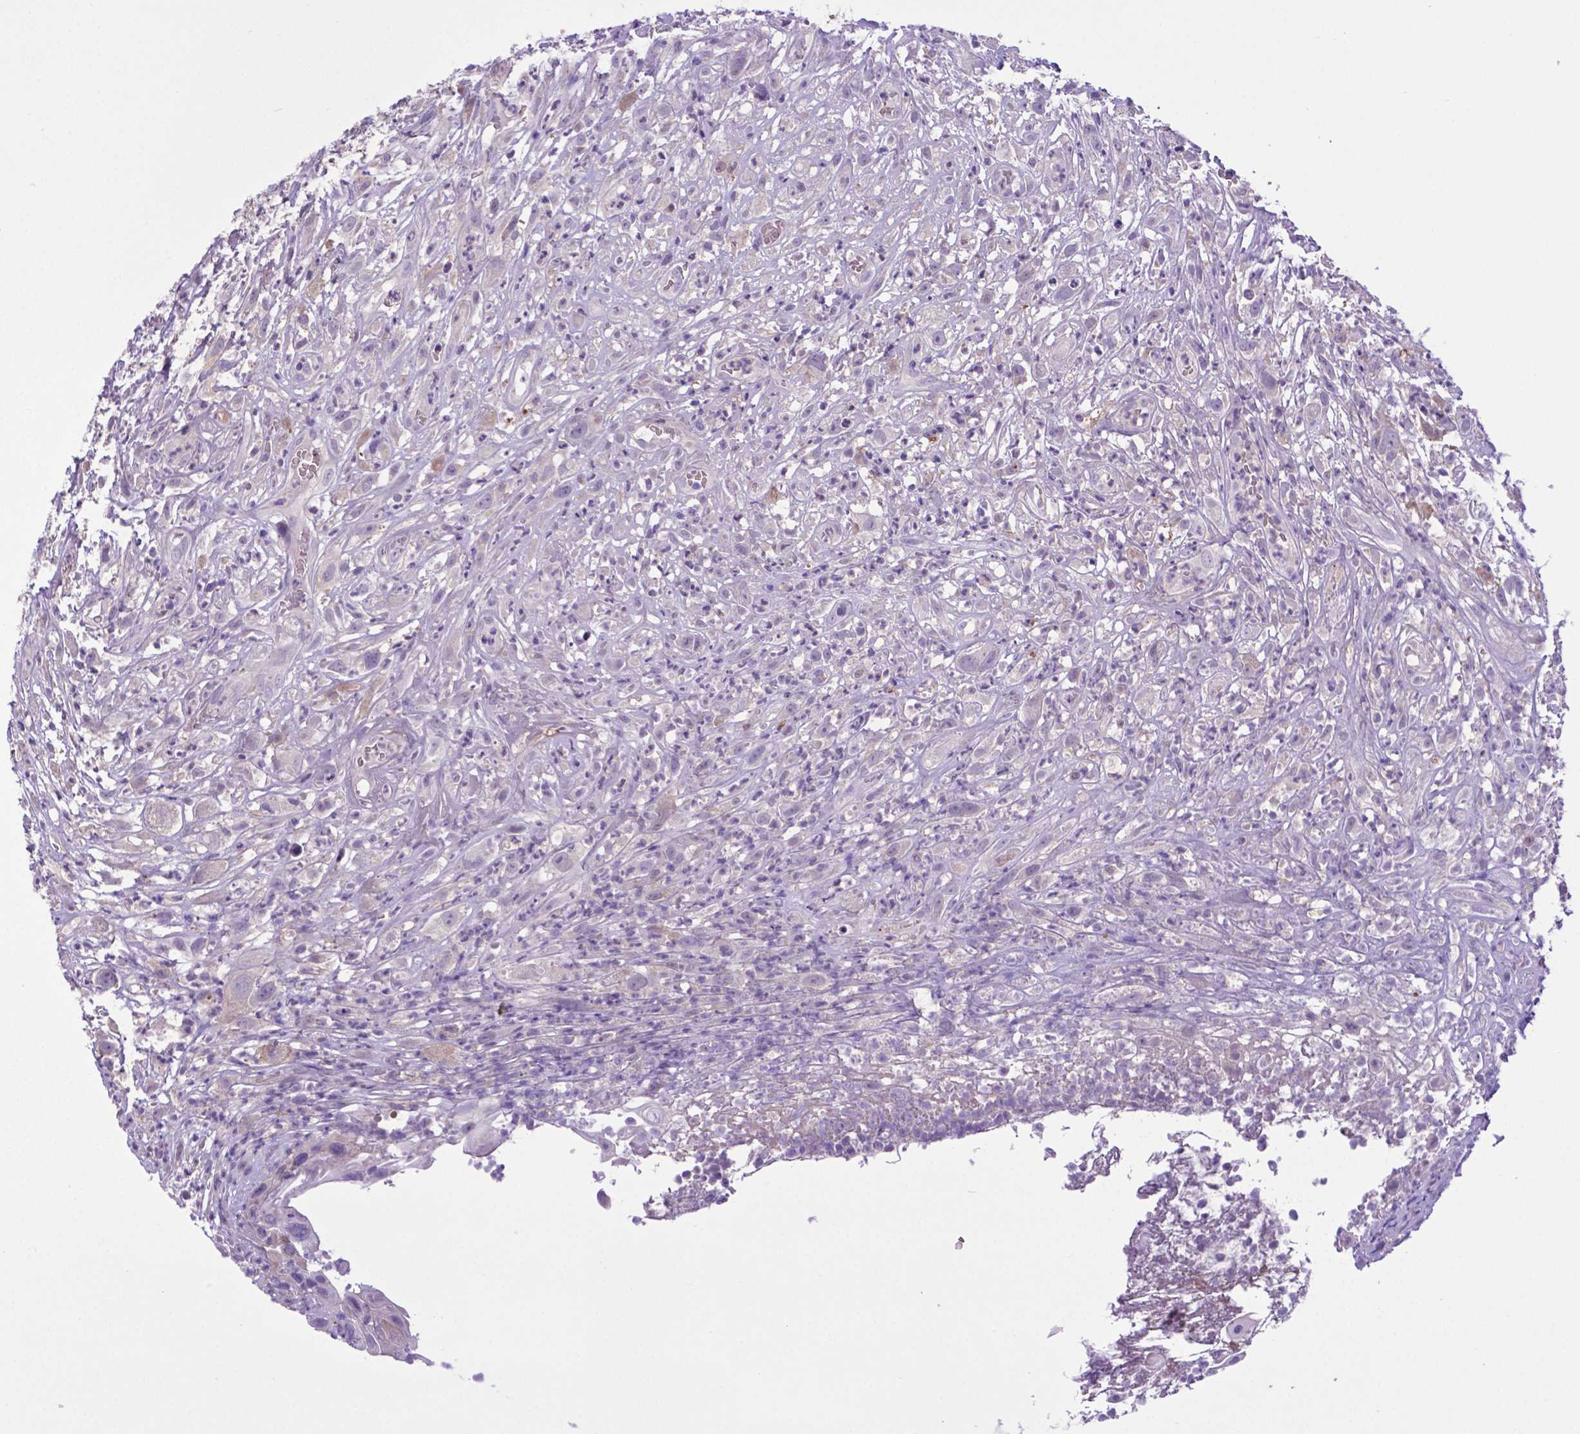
{"staining": {"intensity": "negative", "quantity": "none", "location": "none"}, "tissue": "head and neck cancer", "cell_type": "Tumor cells", "image_type": "cancer", "snomed": [{"axis": "morphology", "description": "Squamous cell carcinoma, NOS"}, {"axis": "topography", "description": "Head-Neck"}], "caption": "A high-resolution histopathology image shows immunohistochemistry (IHC) staining of squamous cell carcinoma (head and neck), which demonstrates no significant expression in tumor cells.", "gene": "ADRA2B", "patient": {"sex": "male", "age": 65}}